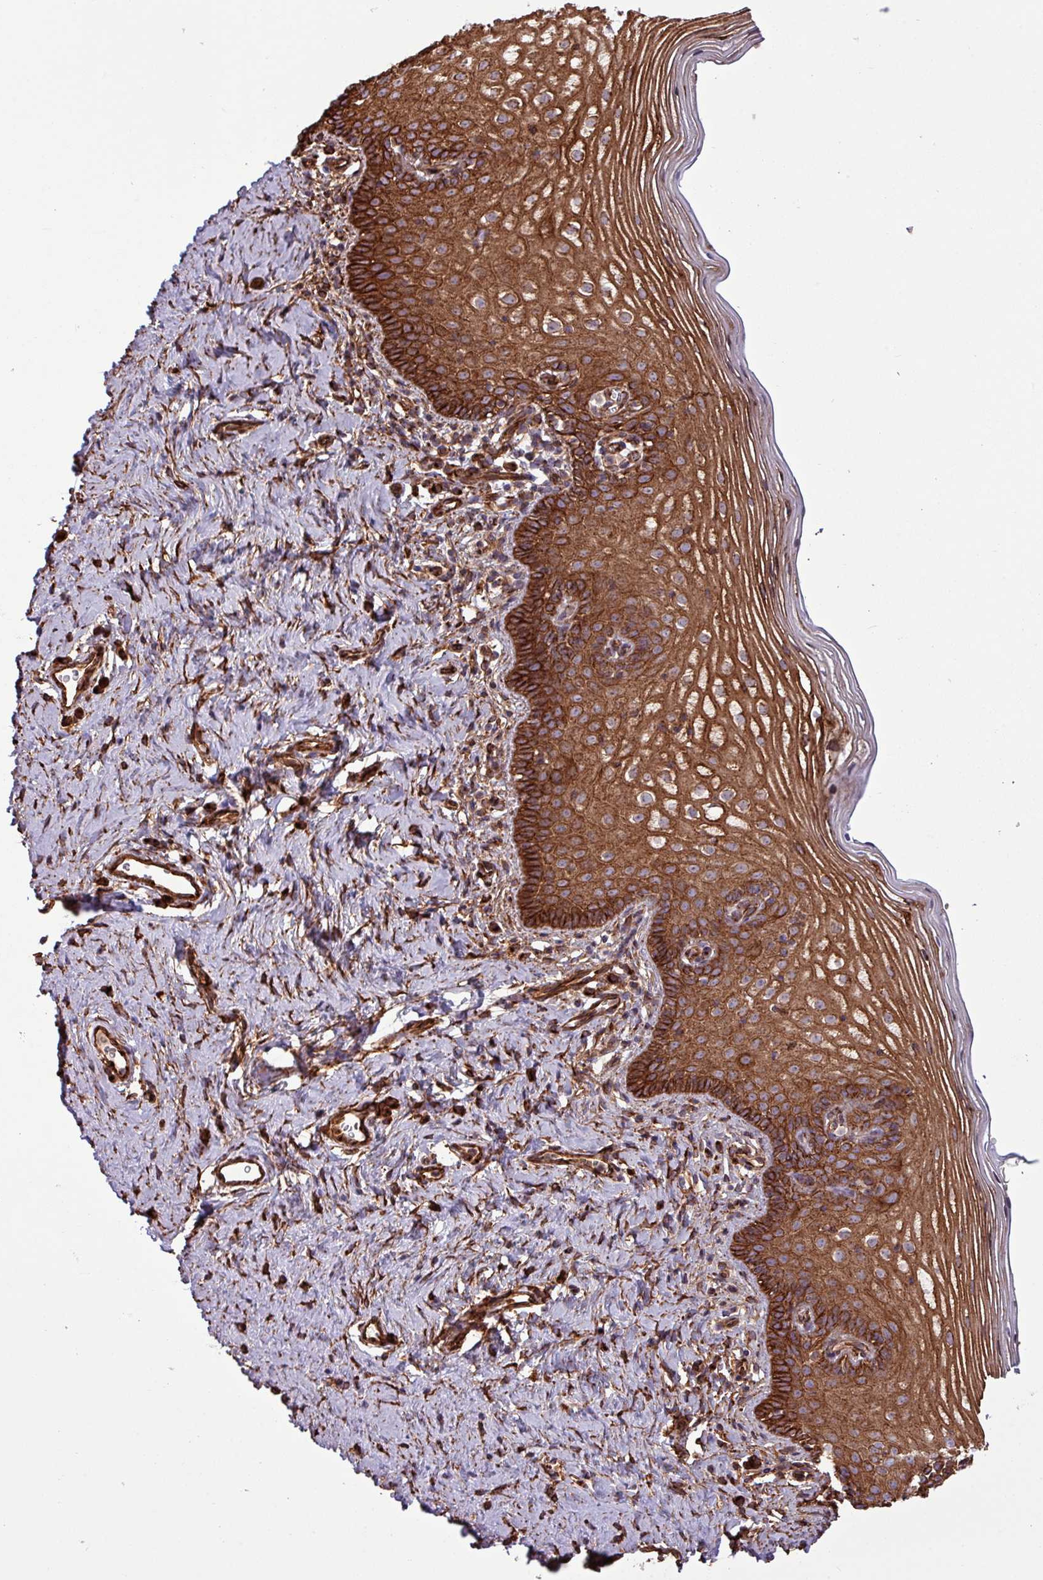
{"staining": {"intensity": "strong", "quantity": ">75%", "location": "cytoplasmic/membranous"}, "tissue": "cervix", "cell_type": "Glandular cells", "image_type": "normal", "snomed": [{"axis": "morphology", "description": "Normal tissue, NOS"}, {"axis": "topography", "description": "Cervix"}], "caption": "Immunohistochemistry of benign cervix exhibits high levels of strong cytoplasmic/membranous expression in approximately >75% of glandular cells. The protein of interest is shown in brown color, while the nuclei are stained blue.", "gene": "ZNF300", "patient": {"sex": "female", "age": 44}}